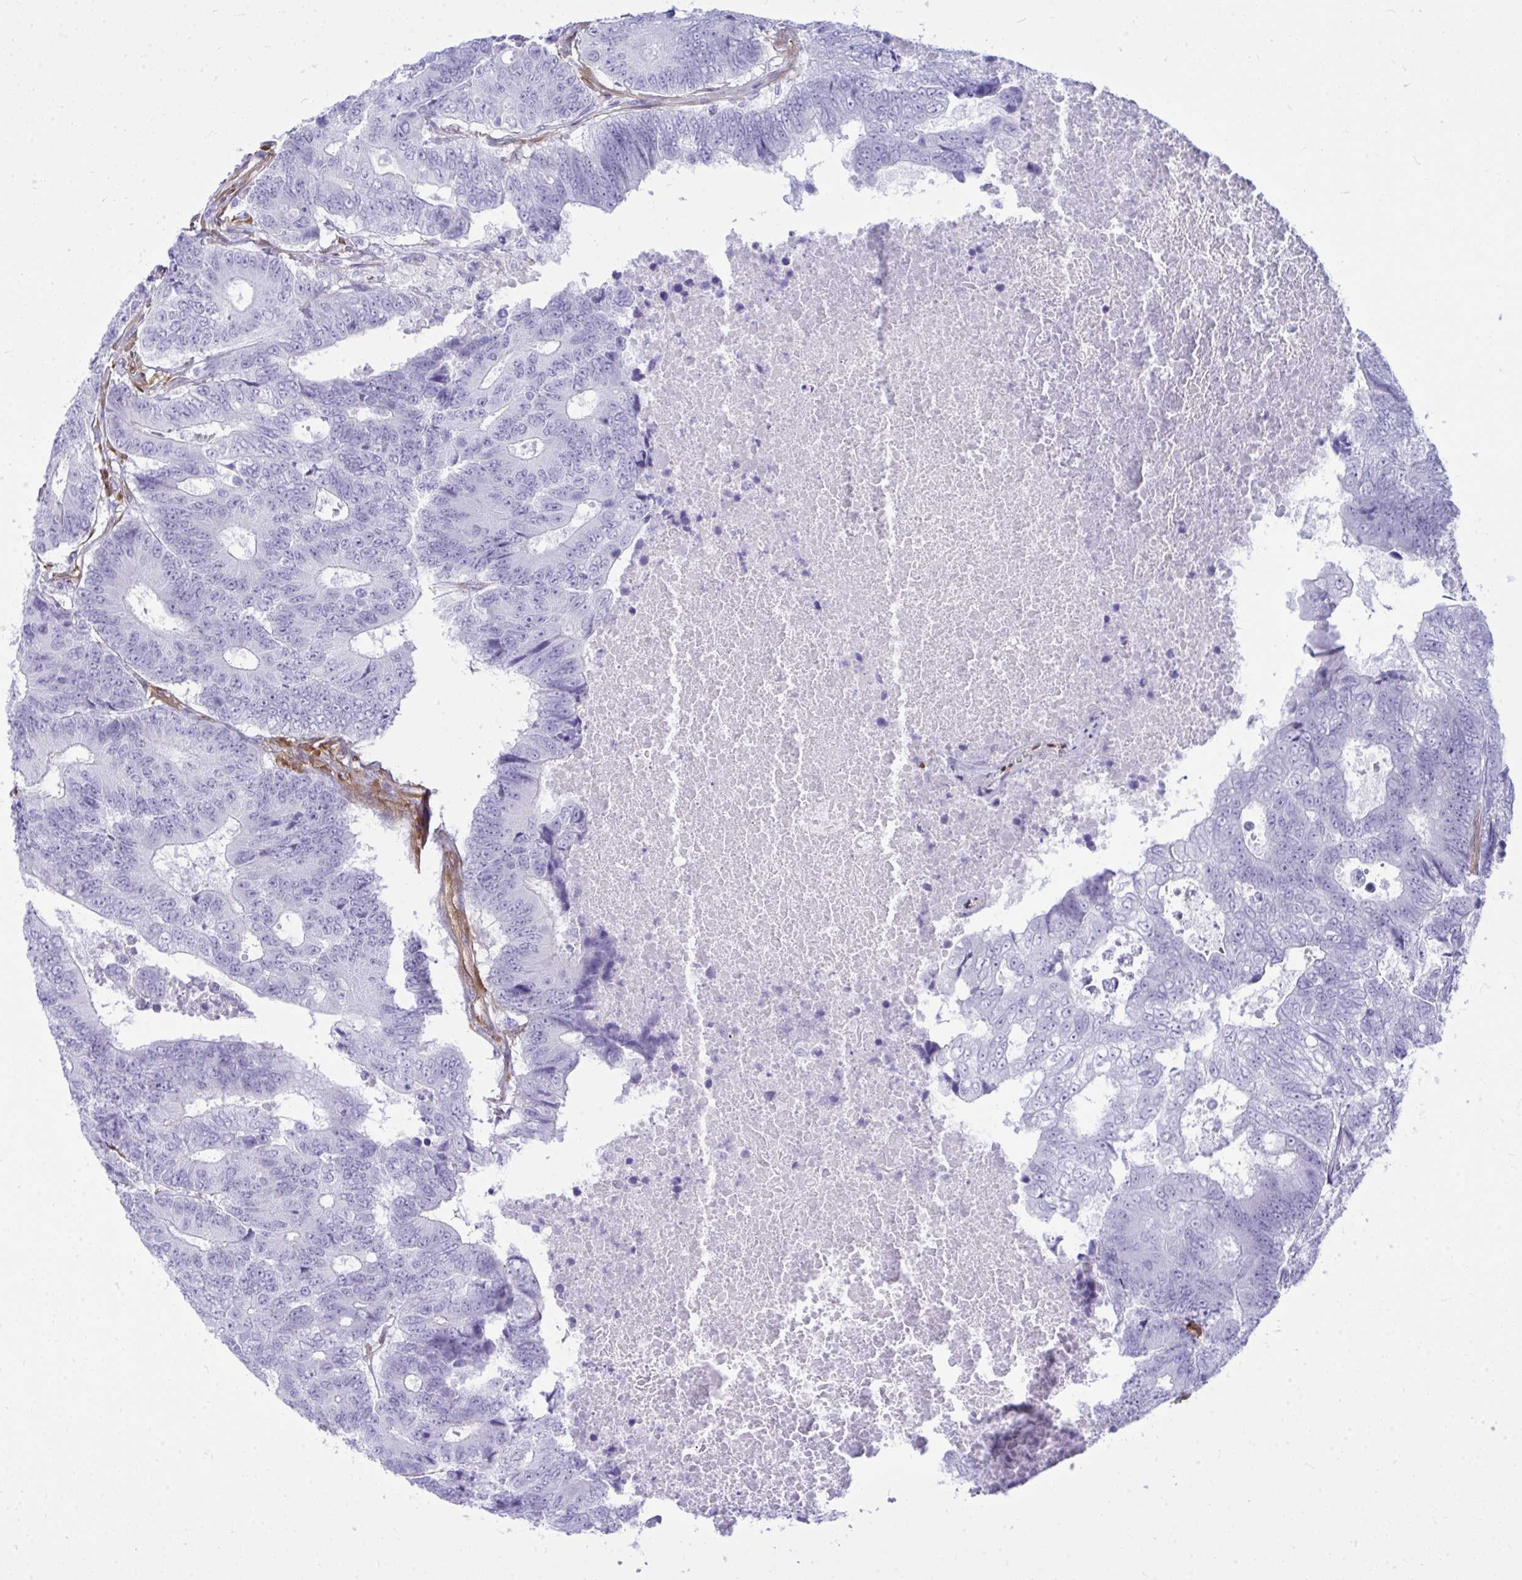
{"staining": {"intensity": "negative", "quantity": "none", "location": "none"}, "tissue": "colorectal cancer", "cell_type": "Tumor cells", "image_type": "cancer", "snomed": [{"axis": "morphology", "description": "Adenocarcinoma, NOS"}, {"axis": "topography", "description": "Colon"}], "caption": "Protein analysis of colorectal cancer (adenocarcinoma) reveals no significant staining in tumor cells. Nuclei are stained in blue.", "gene": "LIMS2", "patient": {"sex": "female", "age": 48}}